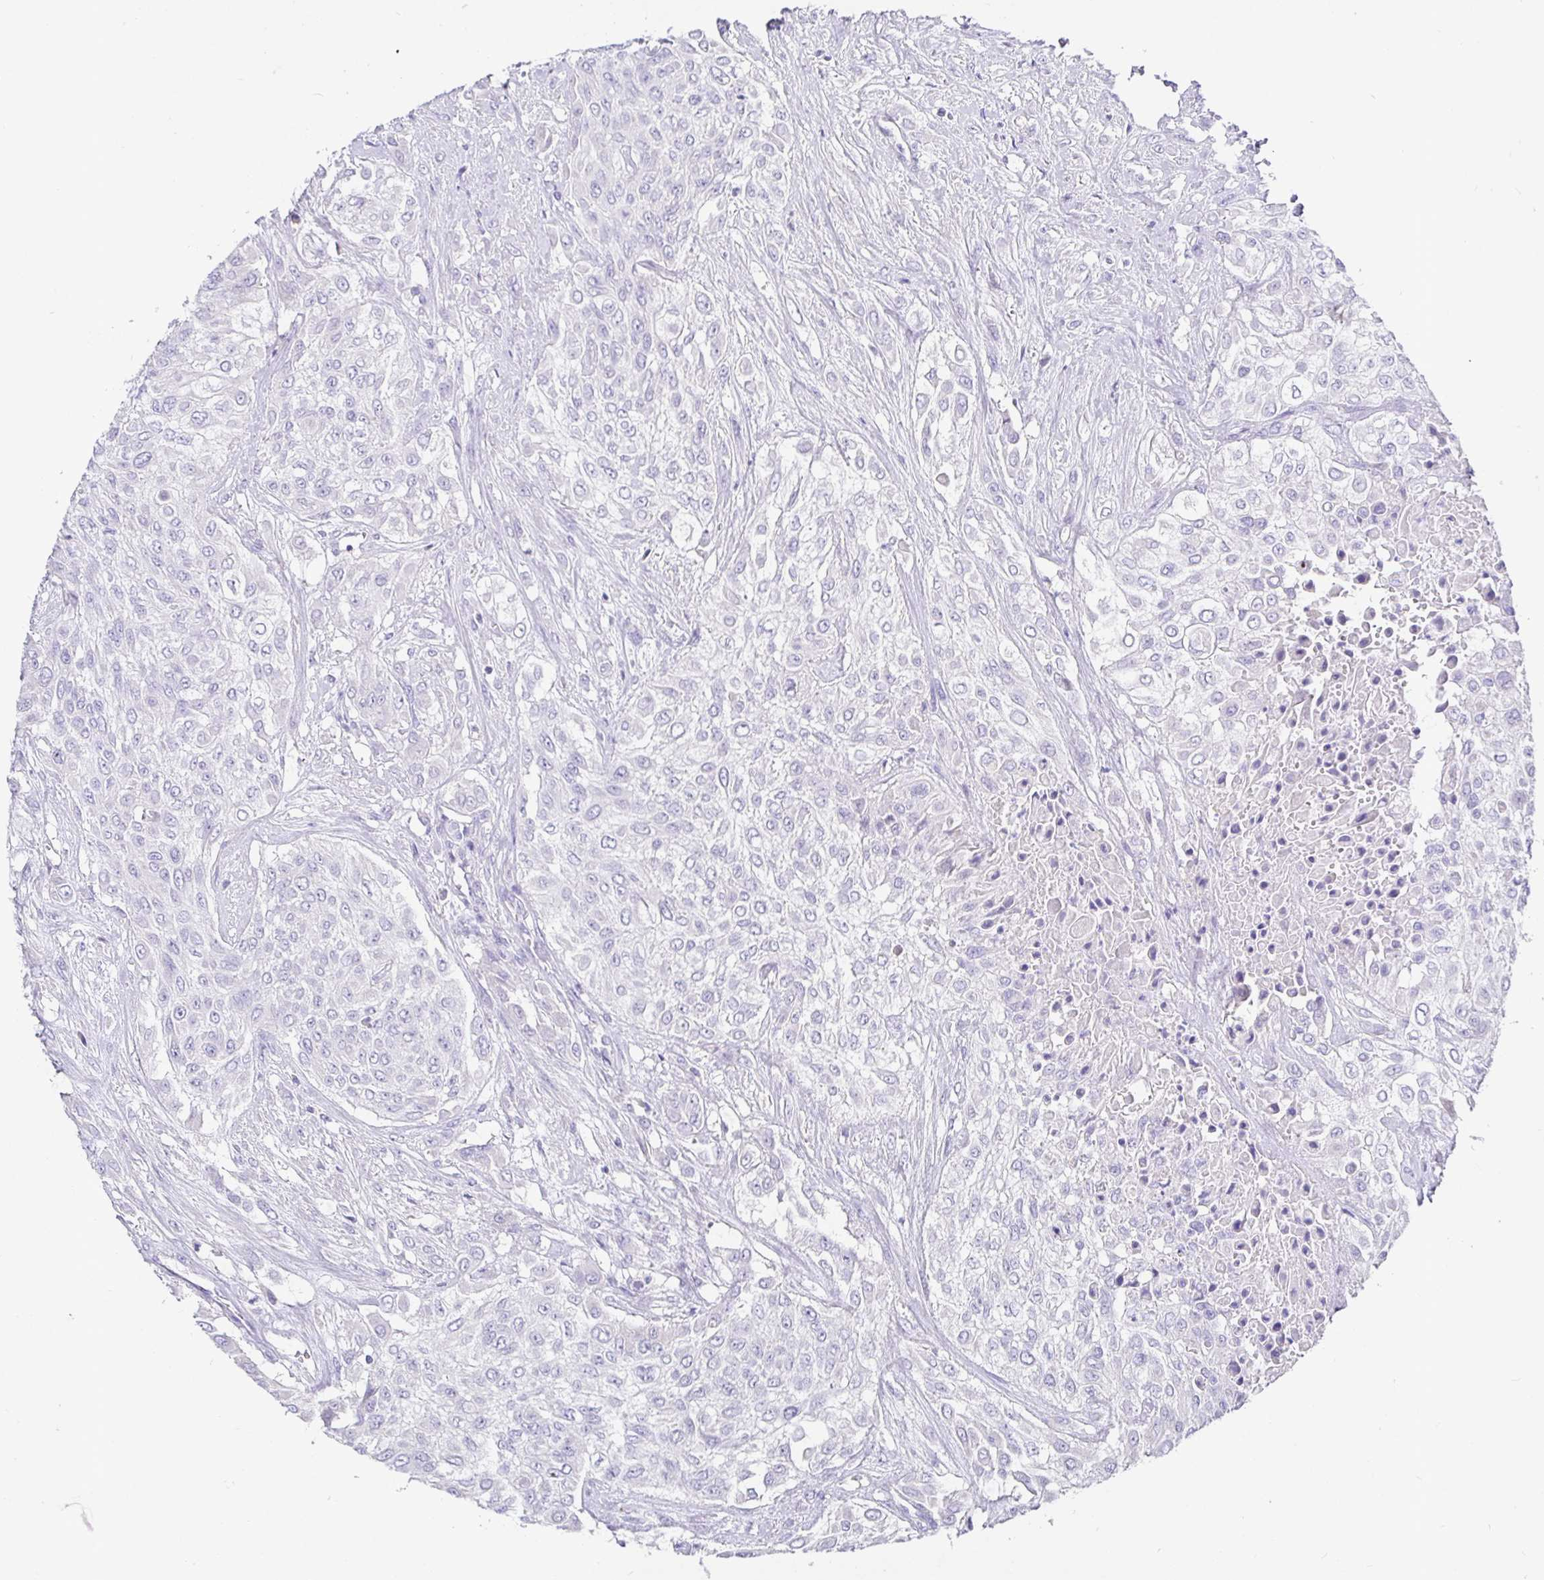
{"staining": {"intensity": "negative", "quantity": "none", "location": "none"}, "tissue": "urothelial cancer", "cell_type": "Tumor cells", "image_type": "cancer", "snomed": [{"axis": "morphology", "description": "Urothelial carcinoma, High grade"}, {"axis": "topography", "description": "Urinary bladder"}], "caption": "Urothelial carcinoma (high-grade) stained for a protein using IHC exhibits no staining tumor cells.", "gene": "TPTE", "patient": {"sex": "male", "age": 57}}